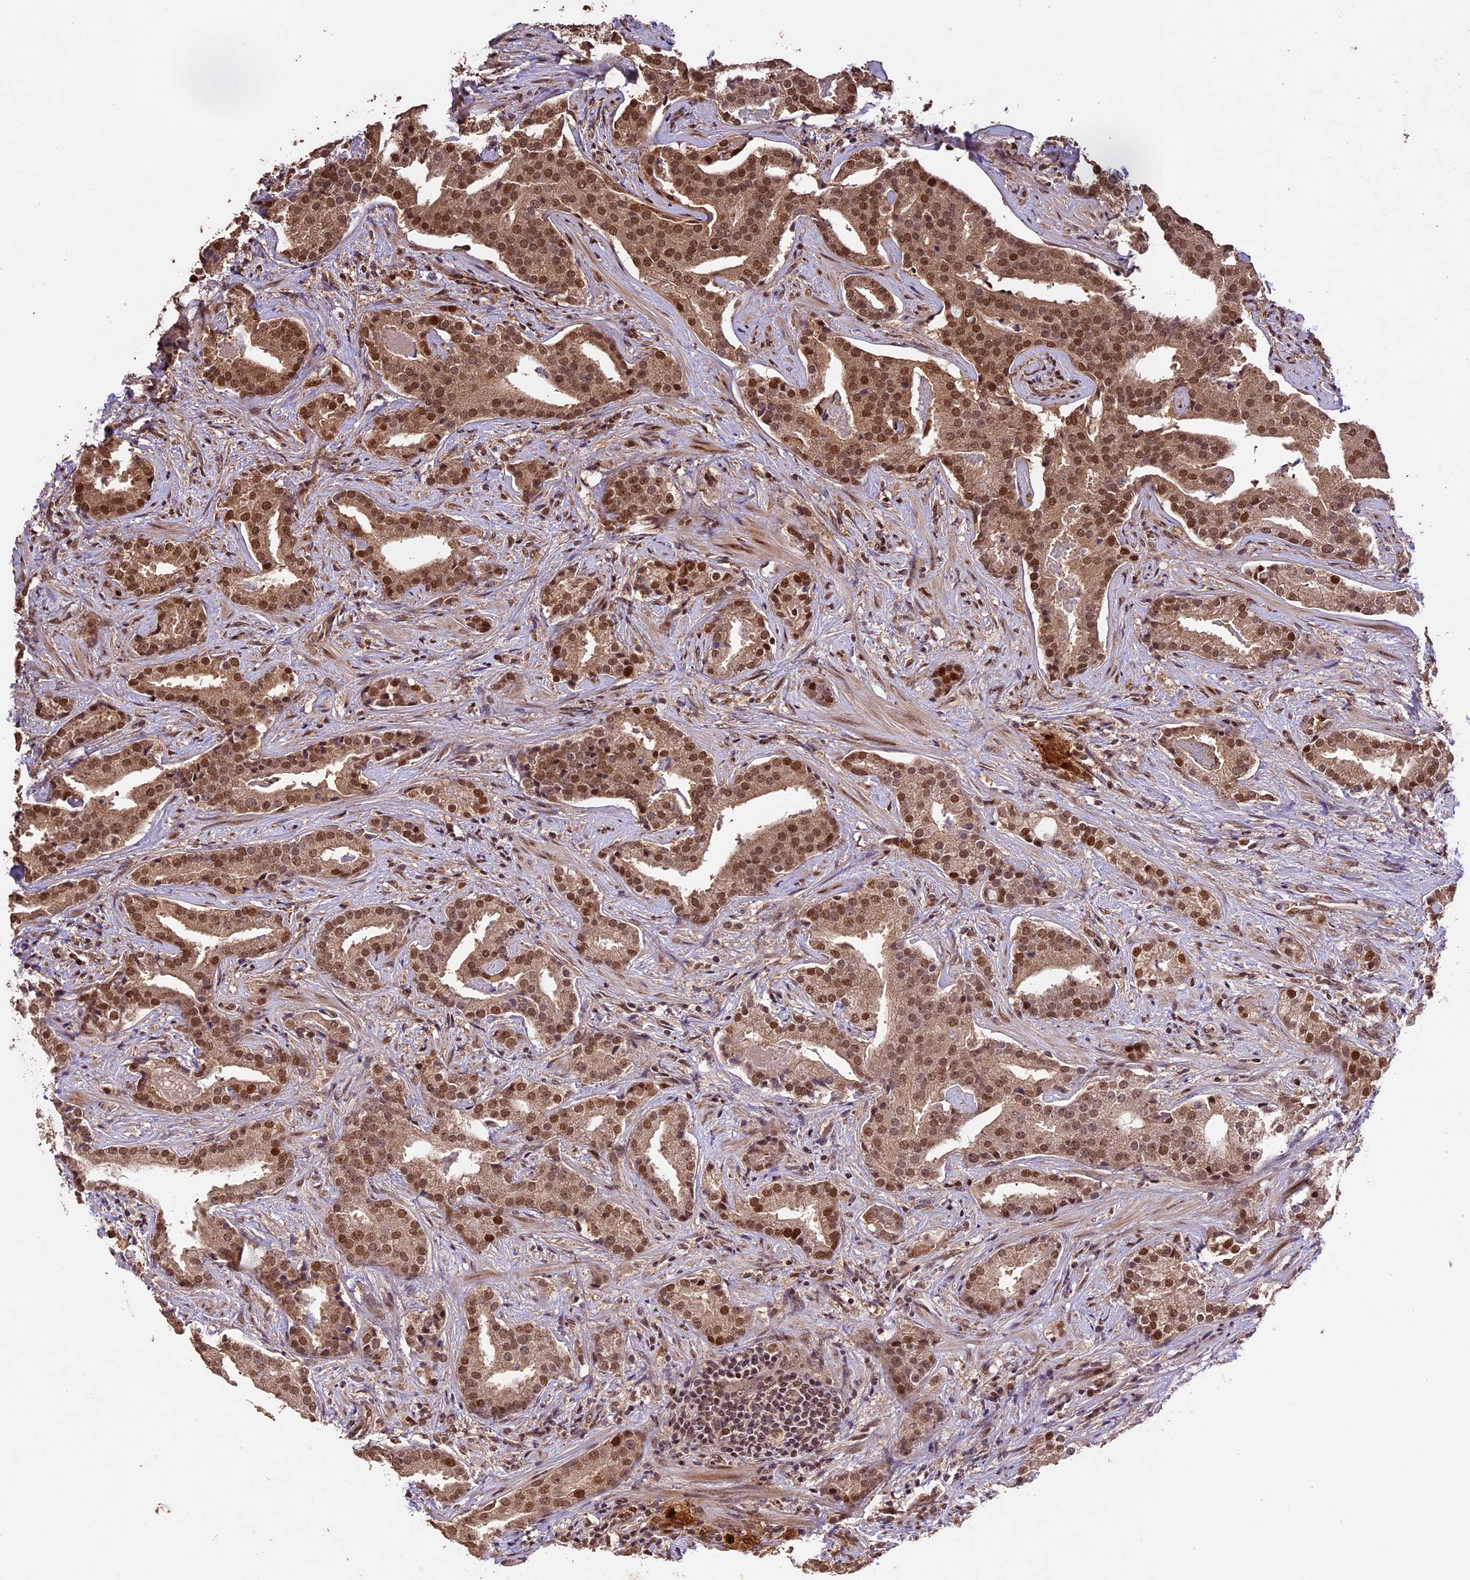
{"staining": {"intensity": "moderate", "quantity": ">75%", "location": "cytoplasmic/membranous,nuclear"}, "tissue": "prostate cancer", "cell_type": "Tumor cells", "image_type": "cancer", "snomed": [{"axis": "morphology", "description": "Adenocarcinoma, Low grade"}, {"axis": "topography", "description": "Prostate"}], "caption": "Prostate adenocarcinoma (low-grade) tissue reveals moderate cytoplasmic/membranous and nuclear staining in about >75% of tumor cells", "gene": "CDKN2AIP", "patient": {"sex": "male", "age": 67}}